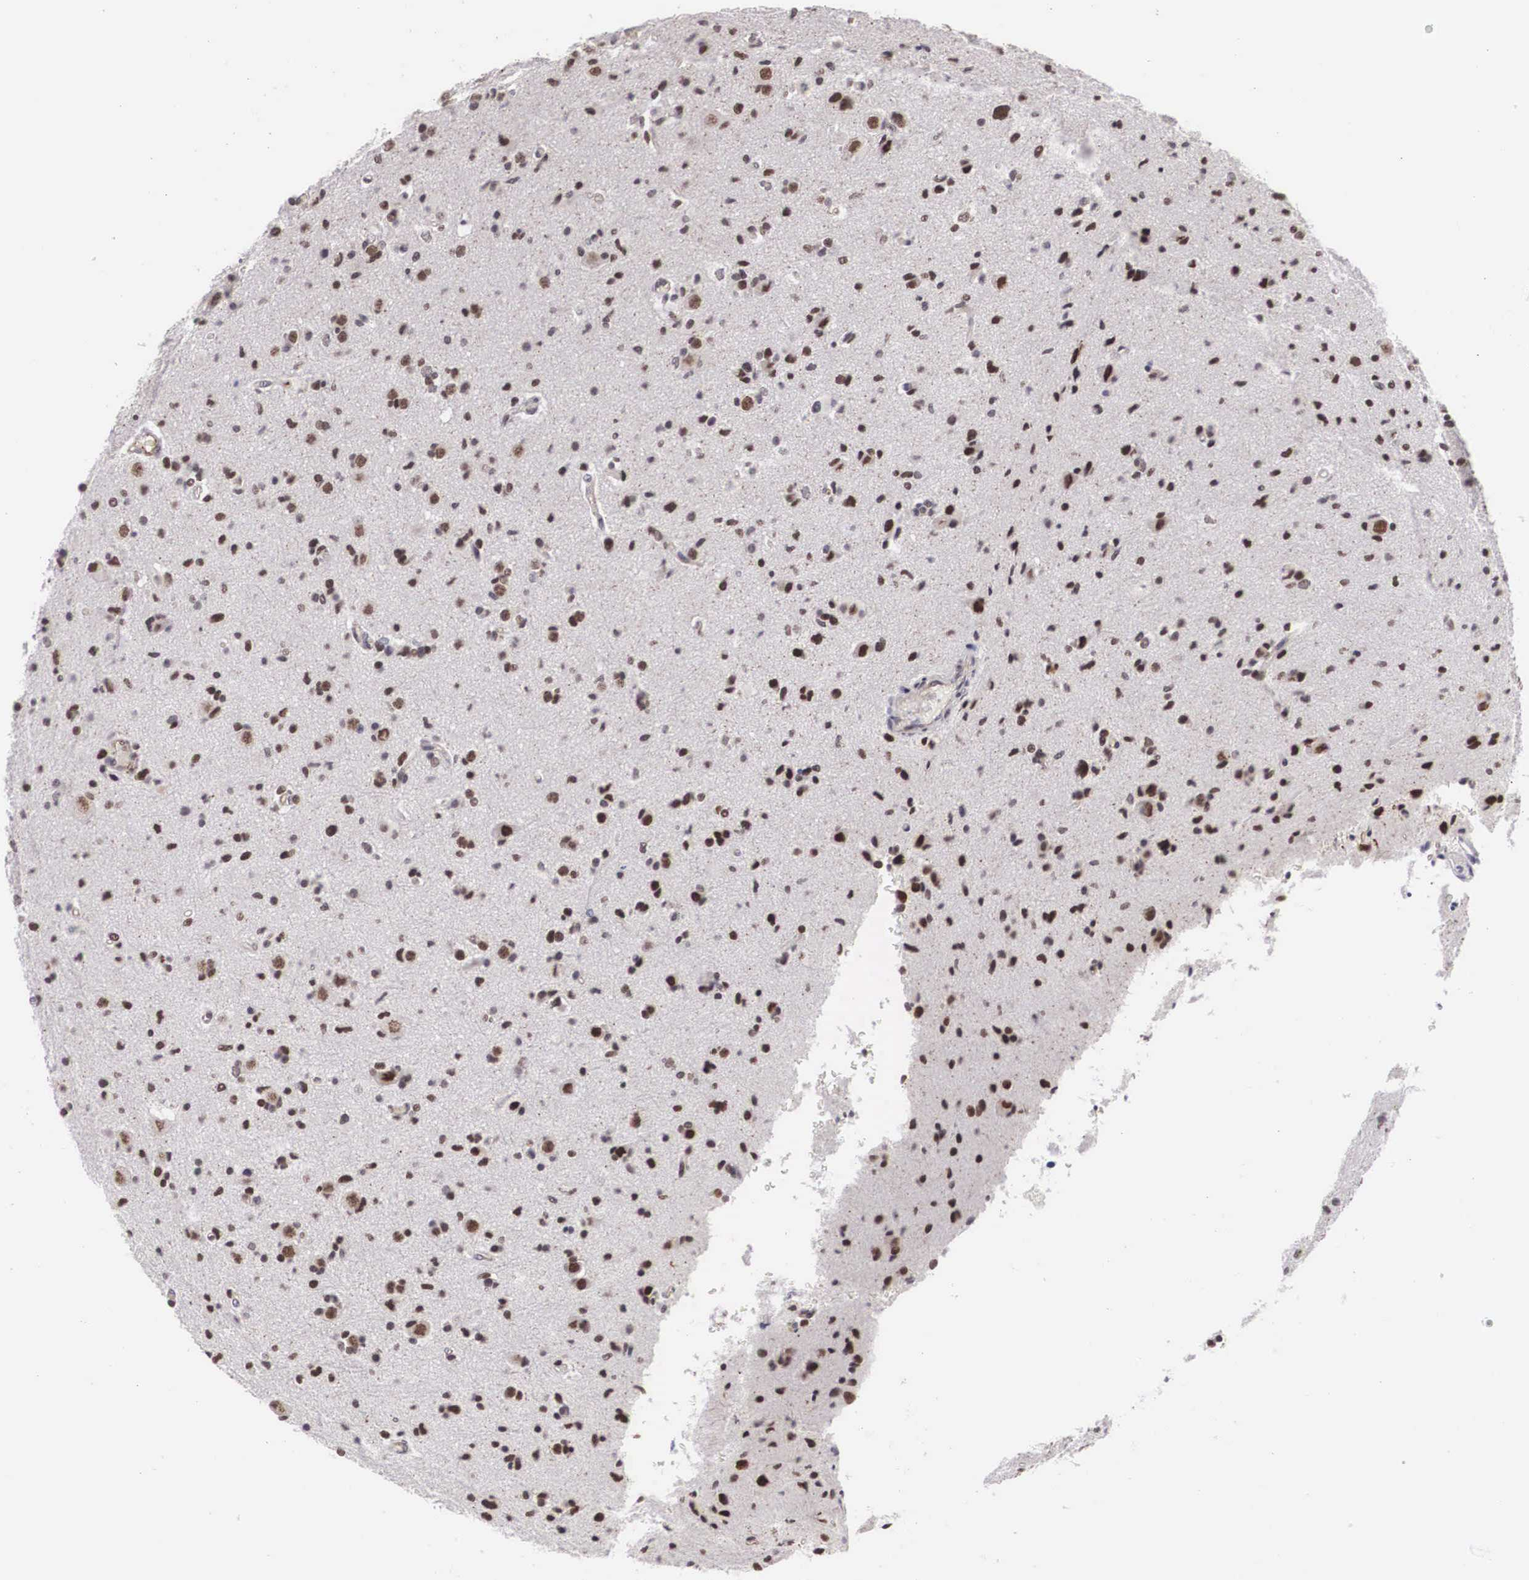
{"staining": {"intensity": "moderate", "quantity": ">75%", "location": "nuclear"}, "tissue": "glioma", "cell_type": "Tumor cells", "image_type": "cancer", "snomed": [{"axis": "morphology", "description": "Glioma, malignant, Low grade"}, {"axis": "topography", "description": "Brain"}], "caption": "A medium amount of moderate nuclear staining is identified in approximately >75% of tumor cells in malignant glioma (low-grade) tissue. The protein is shown in brown color, while the nuclei are stained blue.", "gene": "MORC2", "patient": {"sex": "female", "age": 46}}